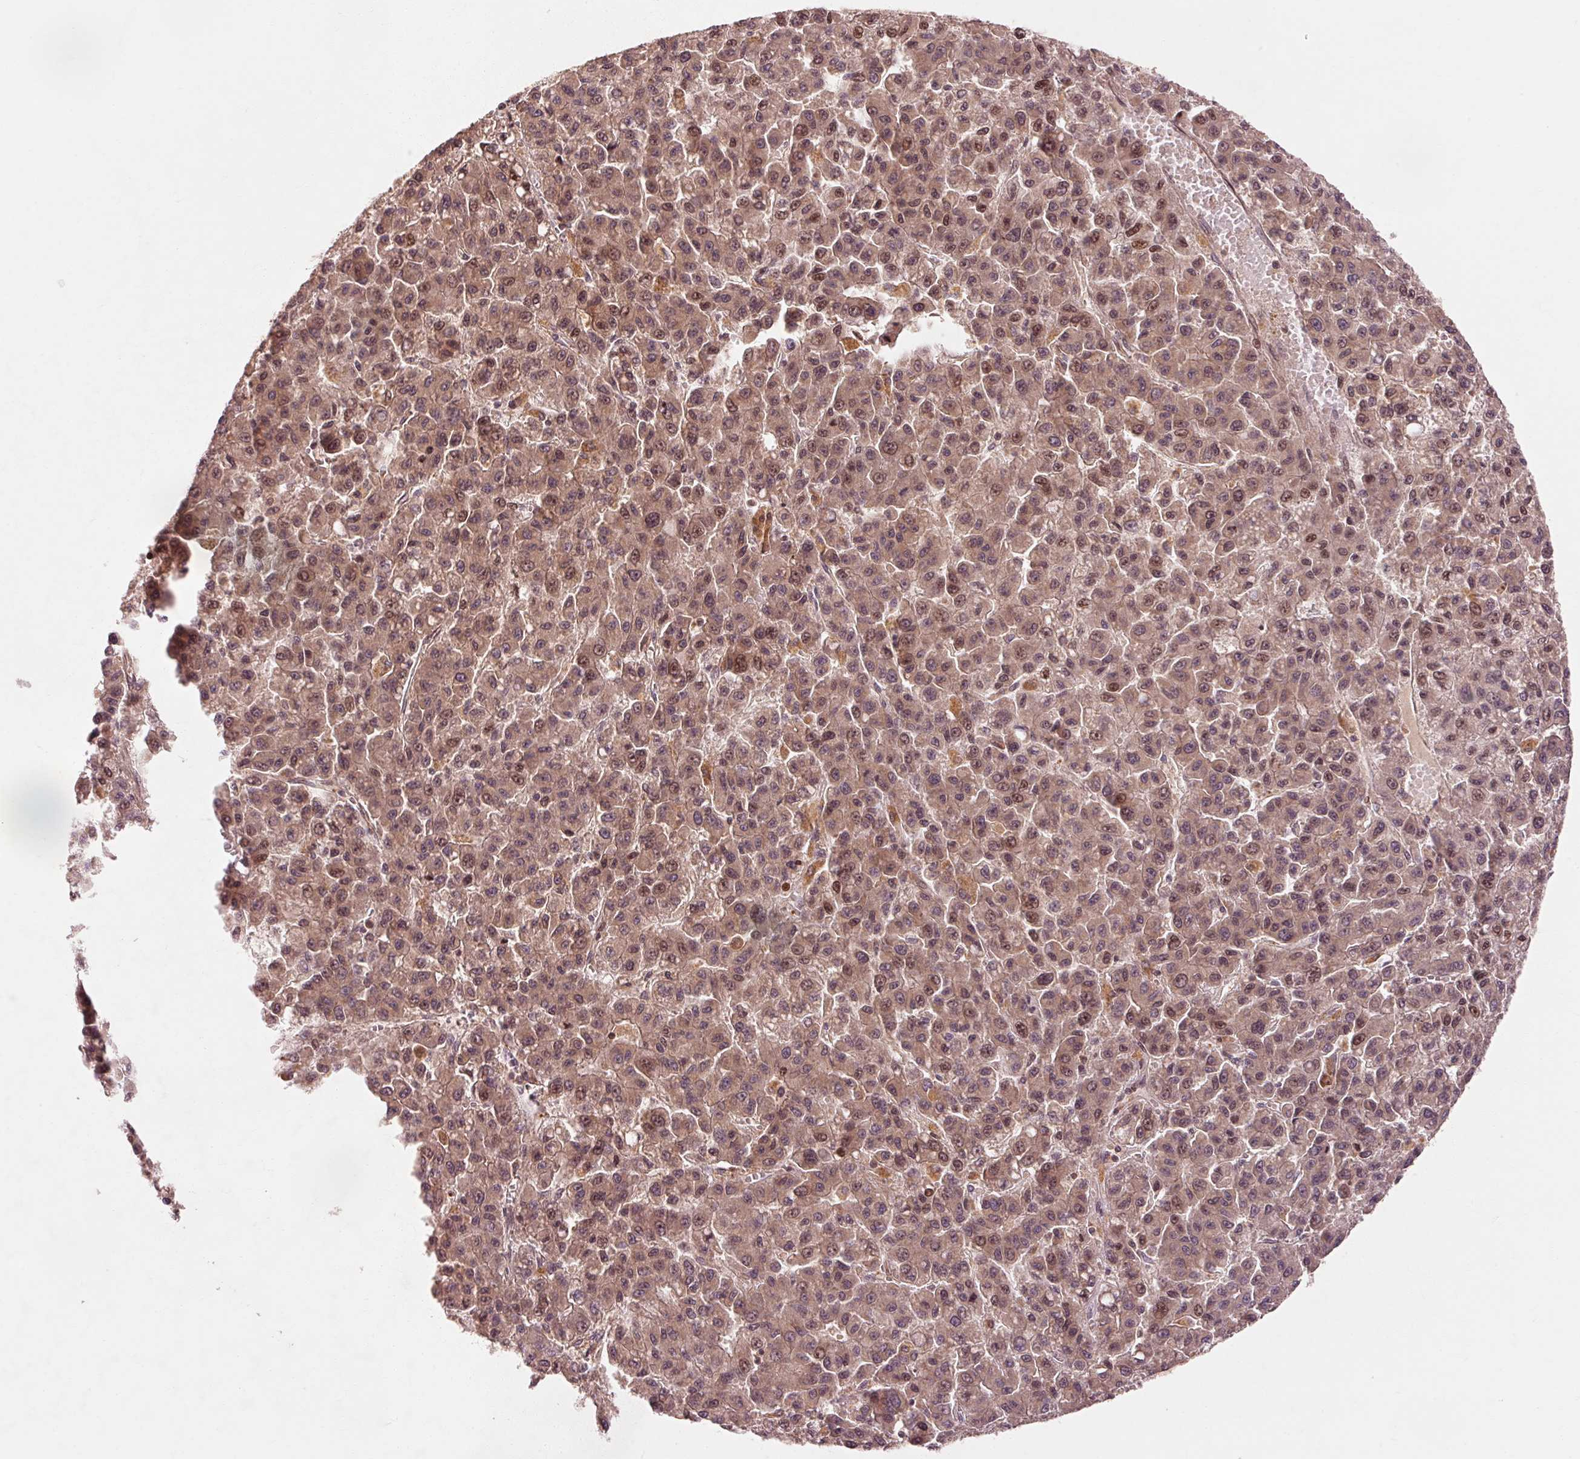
{"staining": {"intensity": "weak", "quantity": ">75%", "location": "cytoplasmic/membranous,nuclear"}, "tissue": "liver cancer", "cell_type": "Tumor cells", "image_type": "cancer", "snomed": [{"axis": "morphology", "description": "Carcinoma, Hepatocellular, NOS"}, {"axis": "topography", "description": "Liver"}], "caption": "DAB immunohistochemical staining of liver hepatocellular carcinoma shows weak cytoplasmic/membranous and nuclear protein positivity in about >75% of tumor cells.", "gene": "CTNNA1", "patient": {"sex": "male", "age": 70}}